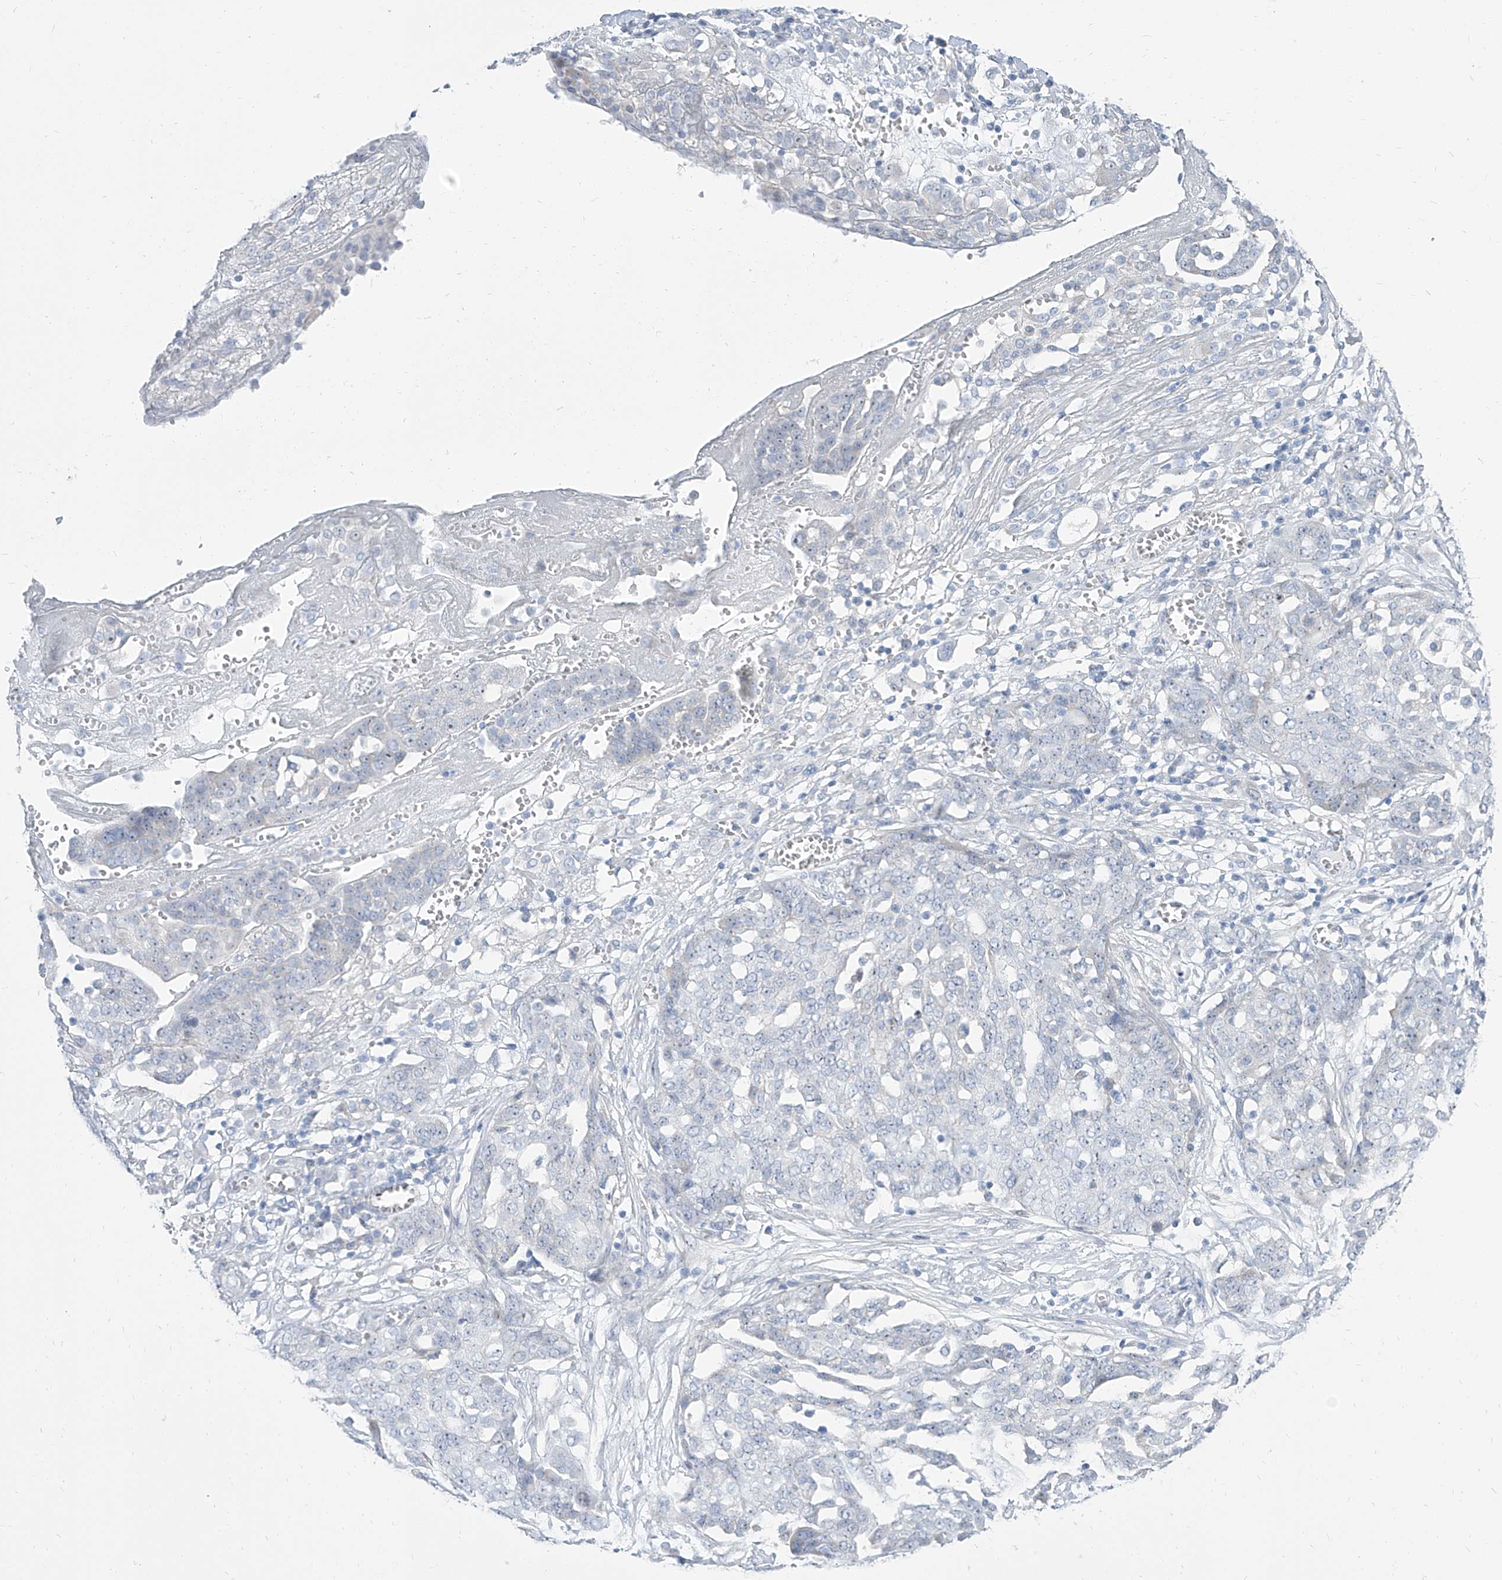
{"staining": {"intensity": "negative", "quantity": "none", "location": "none"}, "tissue": "ovarian cancer", "cell_type": "Tumor cells", "image_type": "cancer", "snomed": [{"axis": "morphology", "description": "Cystadenocarcinoma, serous, NOS"}, {"axis": "topography", "description": "Soft tissue"}, {"axis": "topography", "description": "Ovary"}], "caption": "An IHC micrograph of ovarian serous cystadenocarcinoma is shown. There is no staining in tumor cells of ovarian serous cystadenocarcinoma. (IHC, brightfield microscopy, high magnification).", "gene": "TXLNB", "patient": {"sex": "female", "age": 57}}